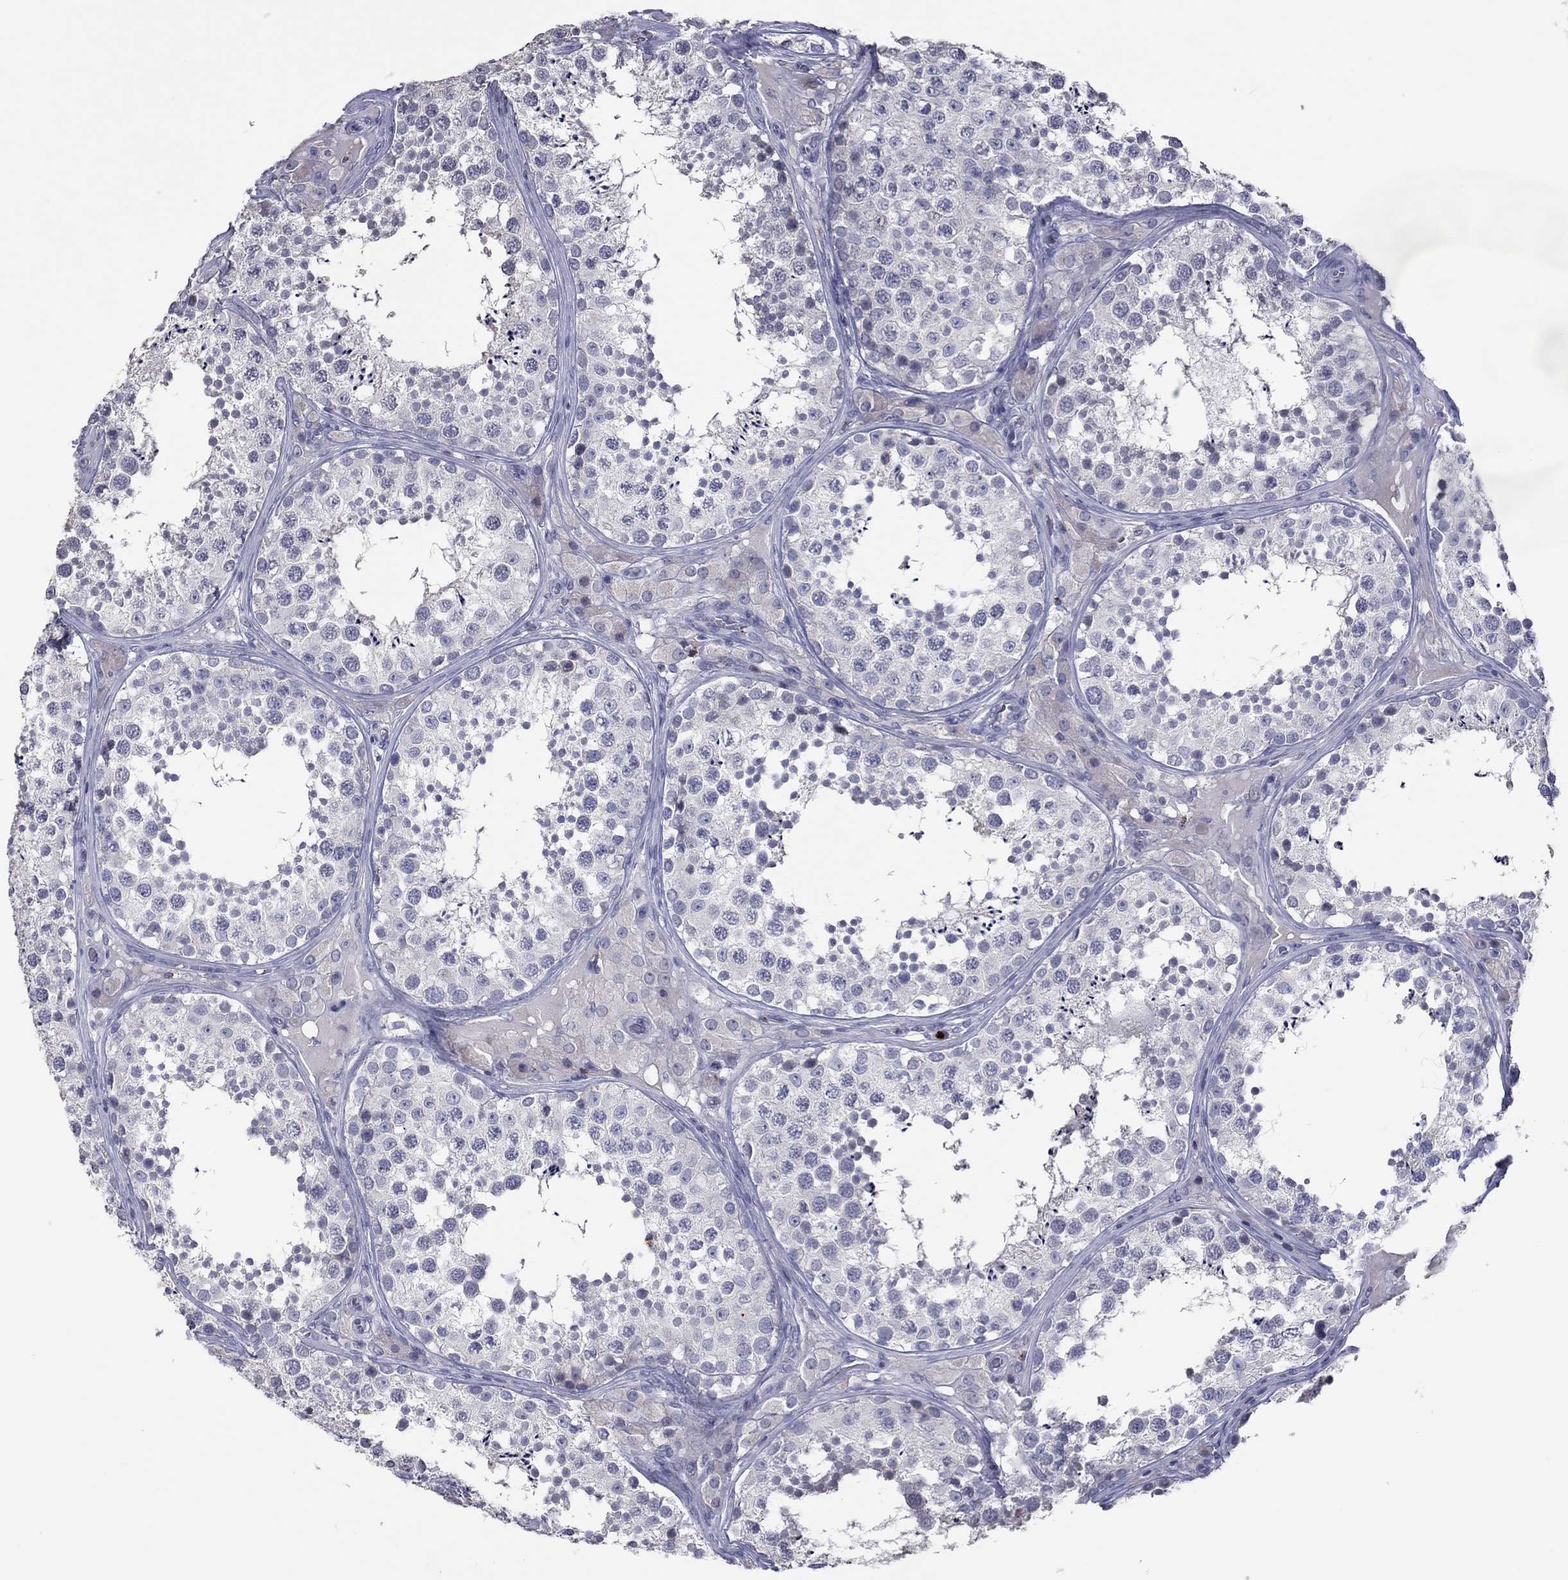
{"staining": {"intensity": "negative", "quantity": "none", "location": "none"}, "tissue": "testis", "cell_type": "Cells in seminiferous ducts", "image_type": "normal", "snomed": [{"axis": "morphology", "description": "Normal tissue, NOS"}, {"axis": "topography", "description": "Testis"}], "caption": "A high-resolution photomicrograph shows immunohistochemistry (IHC) staining of normal testis, which displays no significant staining in cells in seminiferous ducts.", "gene": "CCL5", "patient": {"sex": "male", "age": 34}}